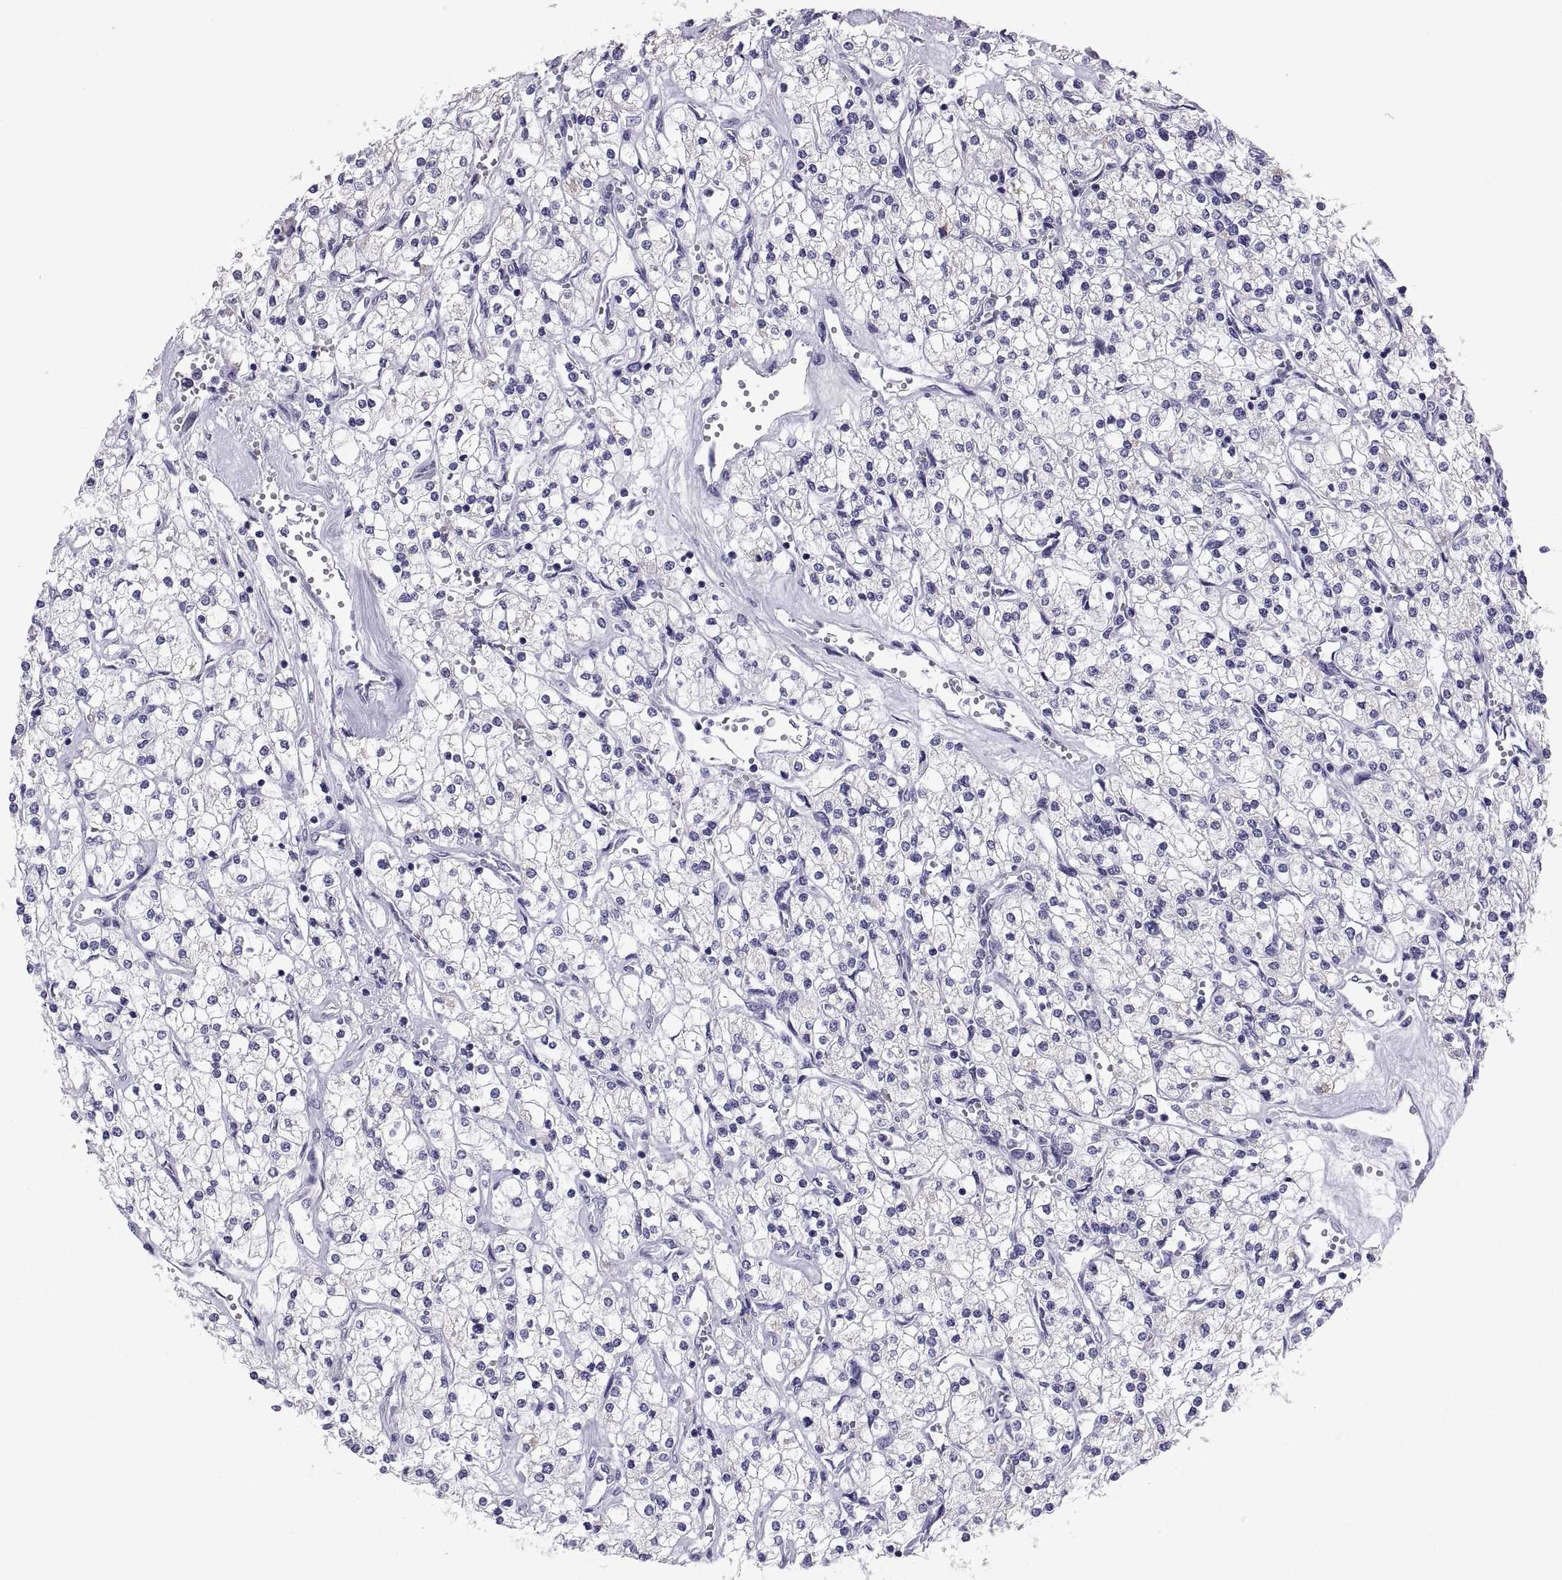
{"staining": {"intensity": "negative", "quantity": "none", "location": "none"}, "tissue": "renal cancer", "cell_type": "Tumor cells", "image_type": "cancer", "snomed": [{"axis": "morphology", "description": "Adenocarcinoma, NOS"}, {"axis": "topography", "description": "Kidney"}], "caption": "A histopathology image of human renal cancer (adenocarcinoma) is negative for staining in tumor cells. (DAB immunohistochemistry with hematoxylin counter stain).", "gene": "FAM170A", "patient": {"sex": "male", "age": 80}}